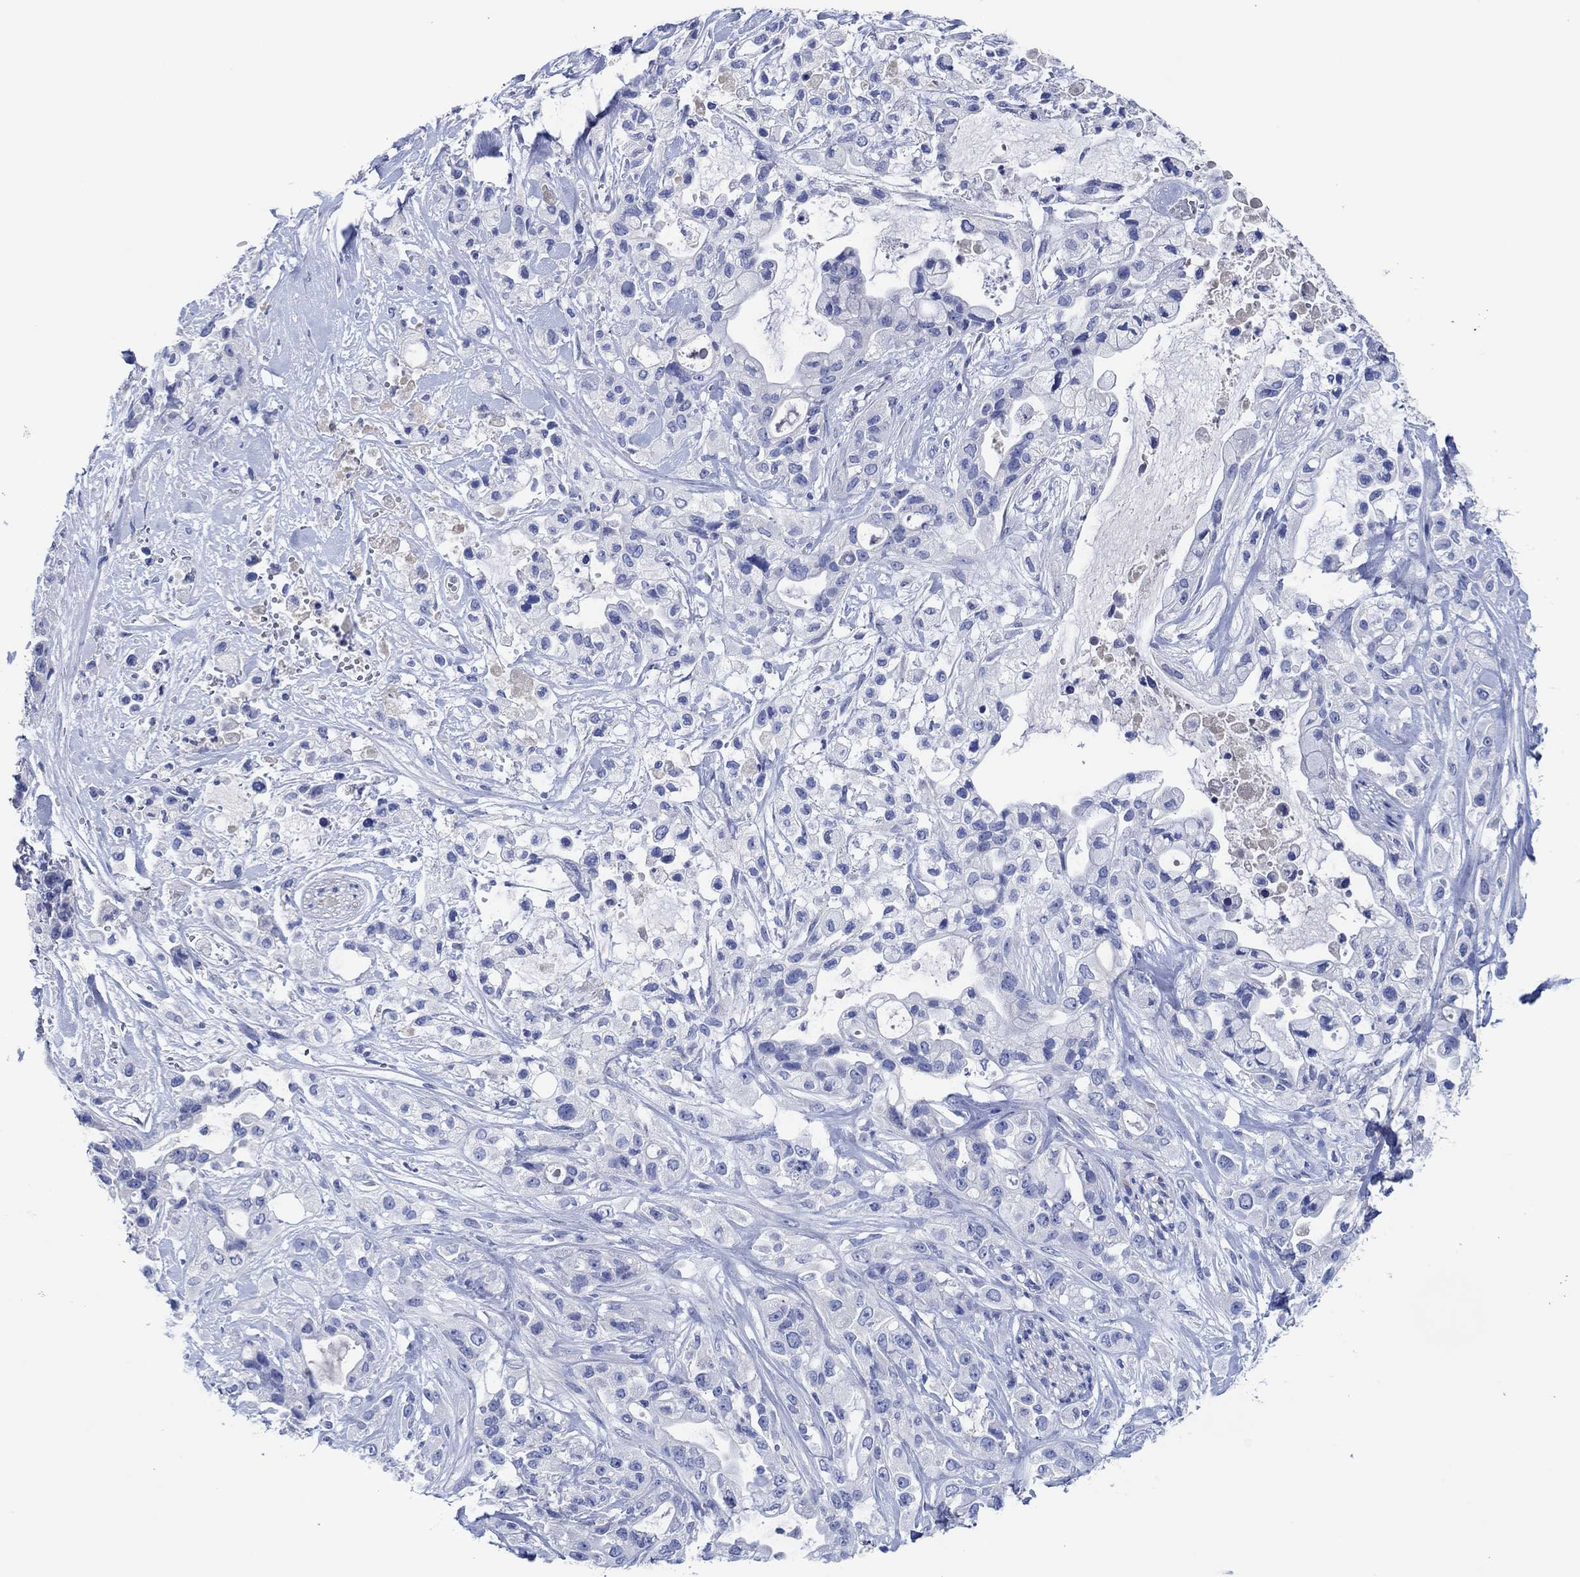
{"staining": {"intensity": "negative", "quantity": "none", "location": "none"}, "tissue": "pancreatic cancer", "cell_type": "Tumor cells", "image_type": "cancer", "snomed": [{"axis": "morphology", "description": "Adenocarcinoma, NOS"}, {"axis": "topography", "description": "Pancreas"}], "caption": "Tumor cells are negative for protein expression in human pancreatic cancer (adenocarcinoma).", "gene": "CPNE6", "patient": {"sex": "male", "age": 44}}